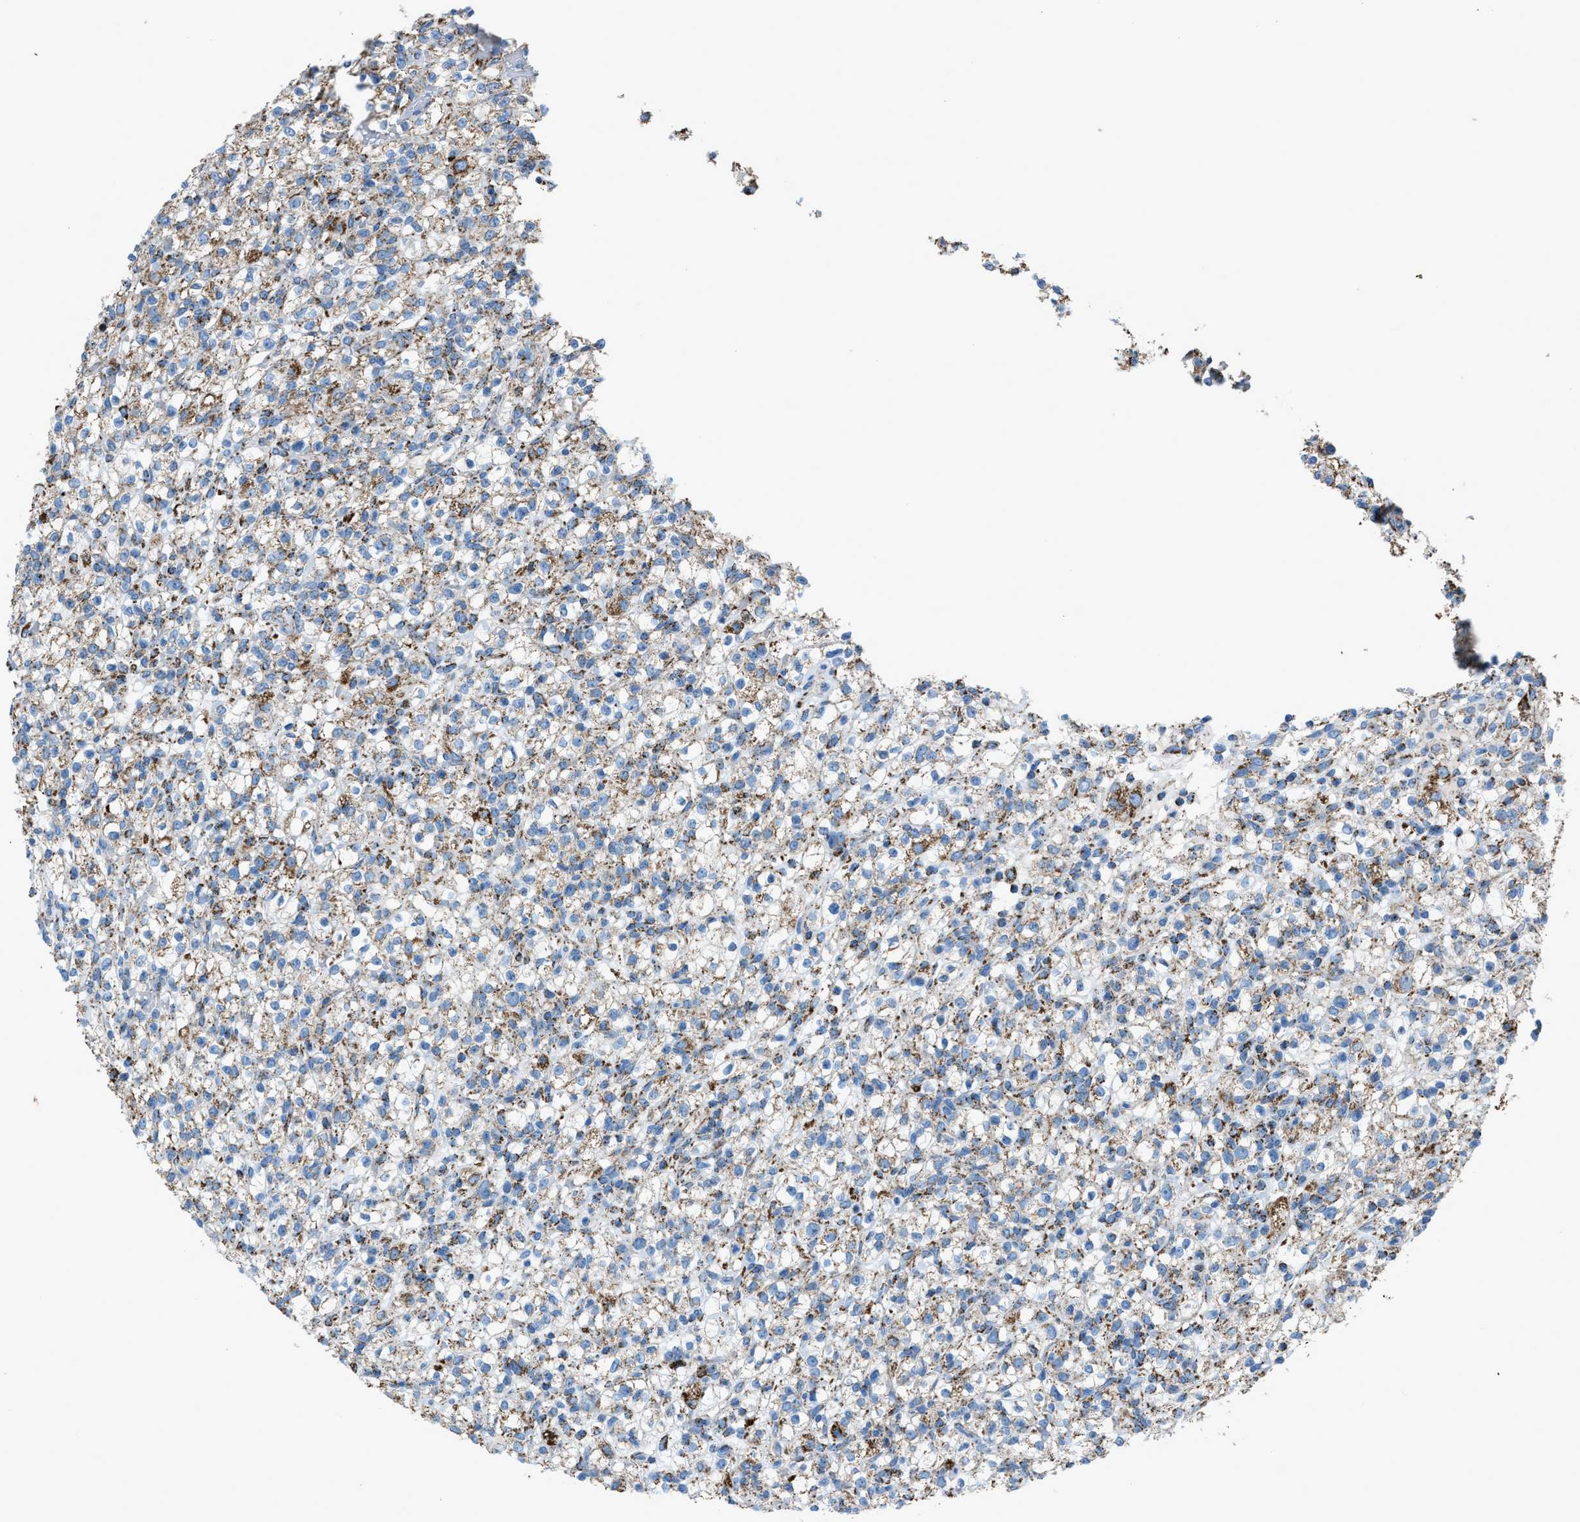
{"staining": {"intensity": "moderate", "quantity": ">75%", "location": "cytoplasmic/membranous"}, "tissue": "renal cancer", "cell_type": "Tumor cells", "image_type": "cancer", "snomed": [{"axis": "morphology", "description": "Normal tissue, NOS"}, {"axis": "morphology", "description": "Adenocarcinoma, NOS"}, {"axis": "topography", "description": "Kidney"}], "caption": "A brown stain highlights moderate cytoplasmic/membranous positivity of a protein in human adenocarcinoma (renal) tumor cells.", "gene": "MDH2", "patient": {"sex": "female", "age": 72}}